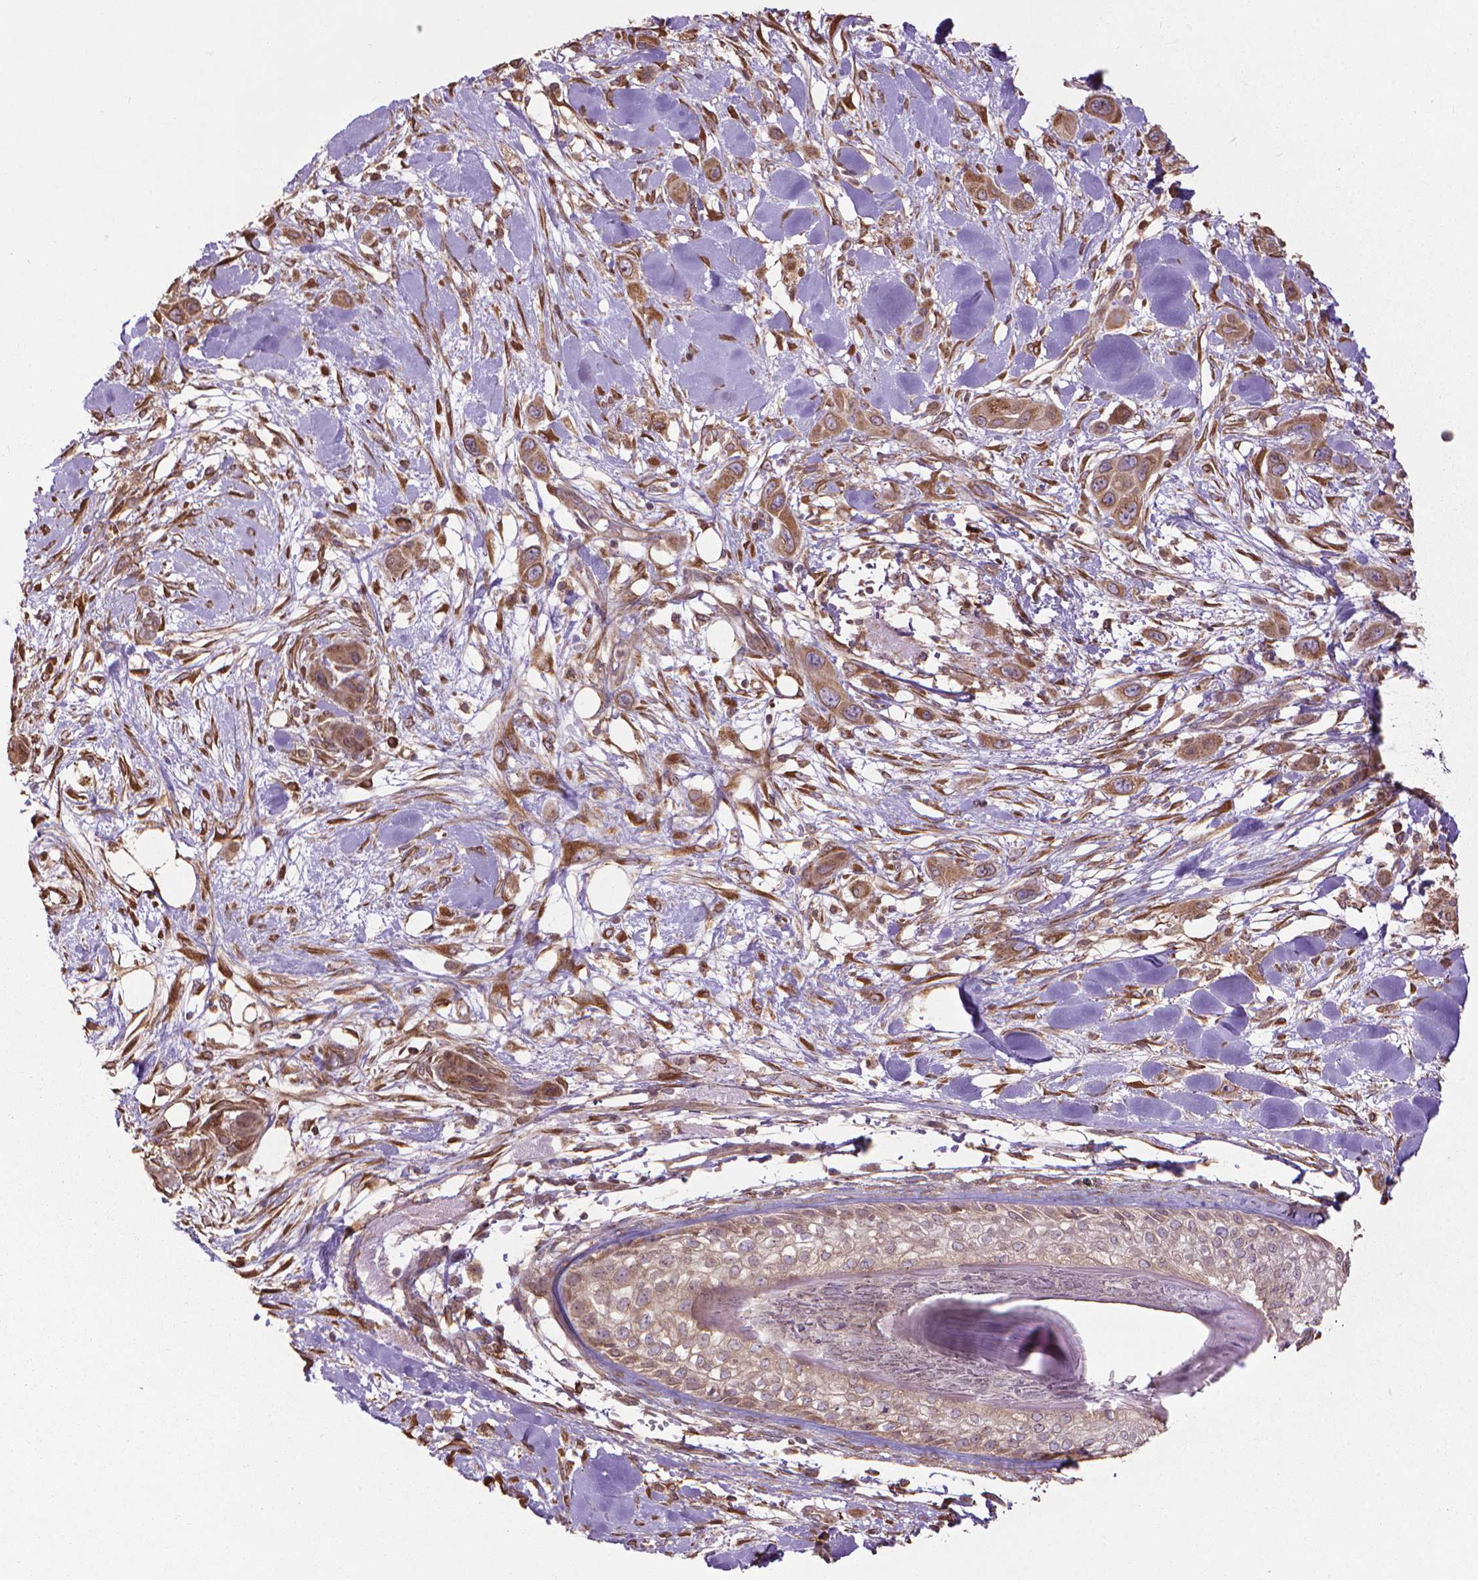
{"staining": {"intensity": "moderate", "quantity": ">75%", "location": "cytoplasmic/membranous"}, "tissue": "skin cancer", "cell_type": "Tumor cells", "image_type": "cancer", "snomed": [{"axis": "morphology", "description": "Squamous cell carcinoma, NOS"}, {"axis": "topography", "description": "Skin"}], "caption": "Moderate cytoplasmic/membranous expression for a protein is present in about >75% of tumor cells of skin cancer (squamous cell carcinoma) using immunohistochemistry.", "gene": "GAS1", "patient": {"sex": "male", "age": 79}}